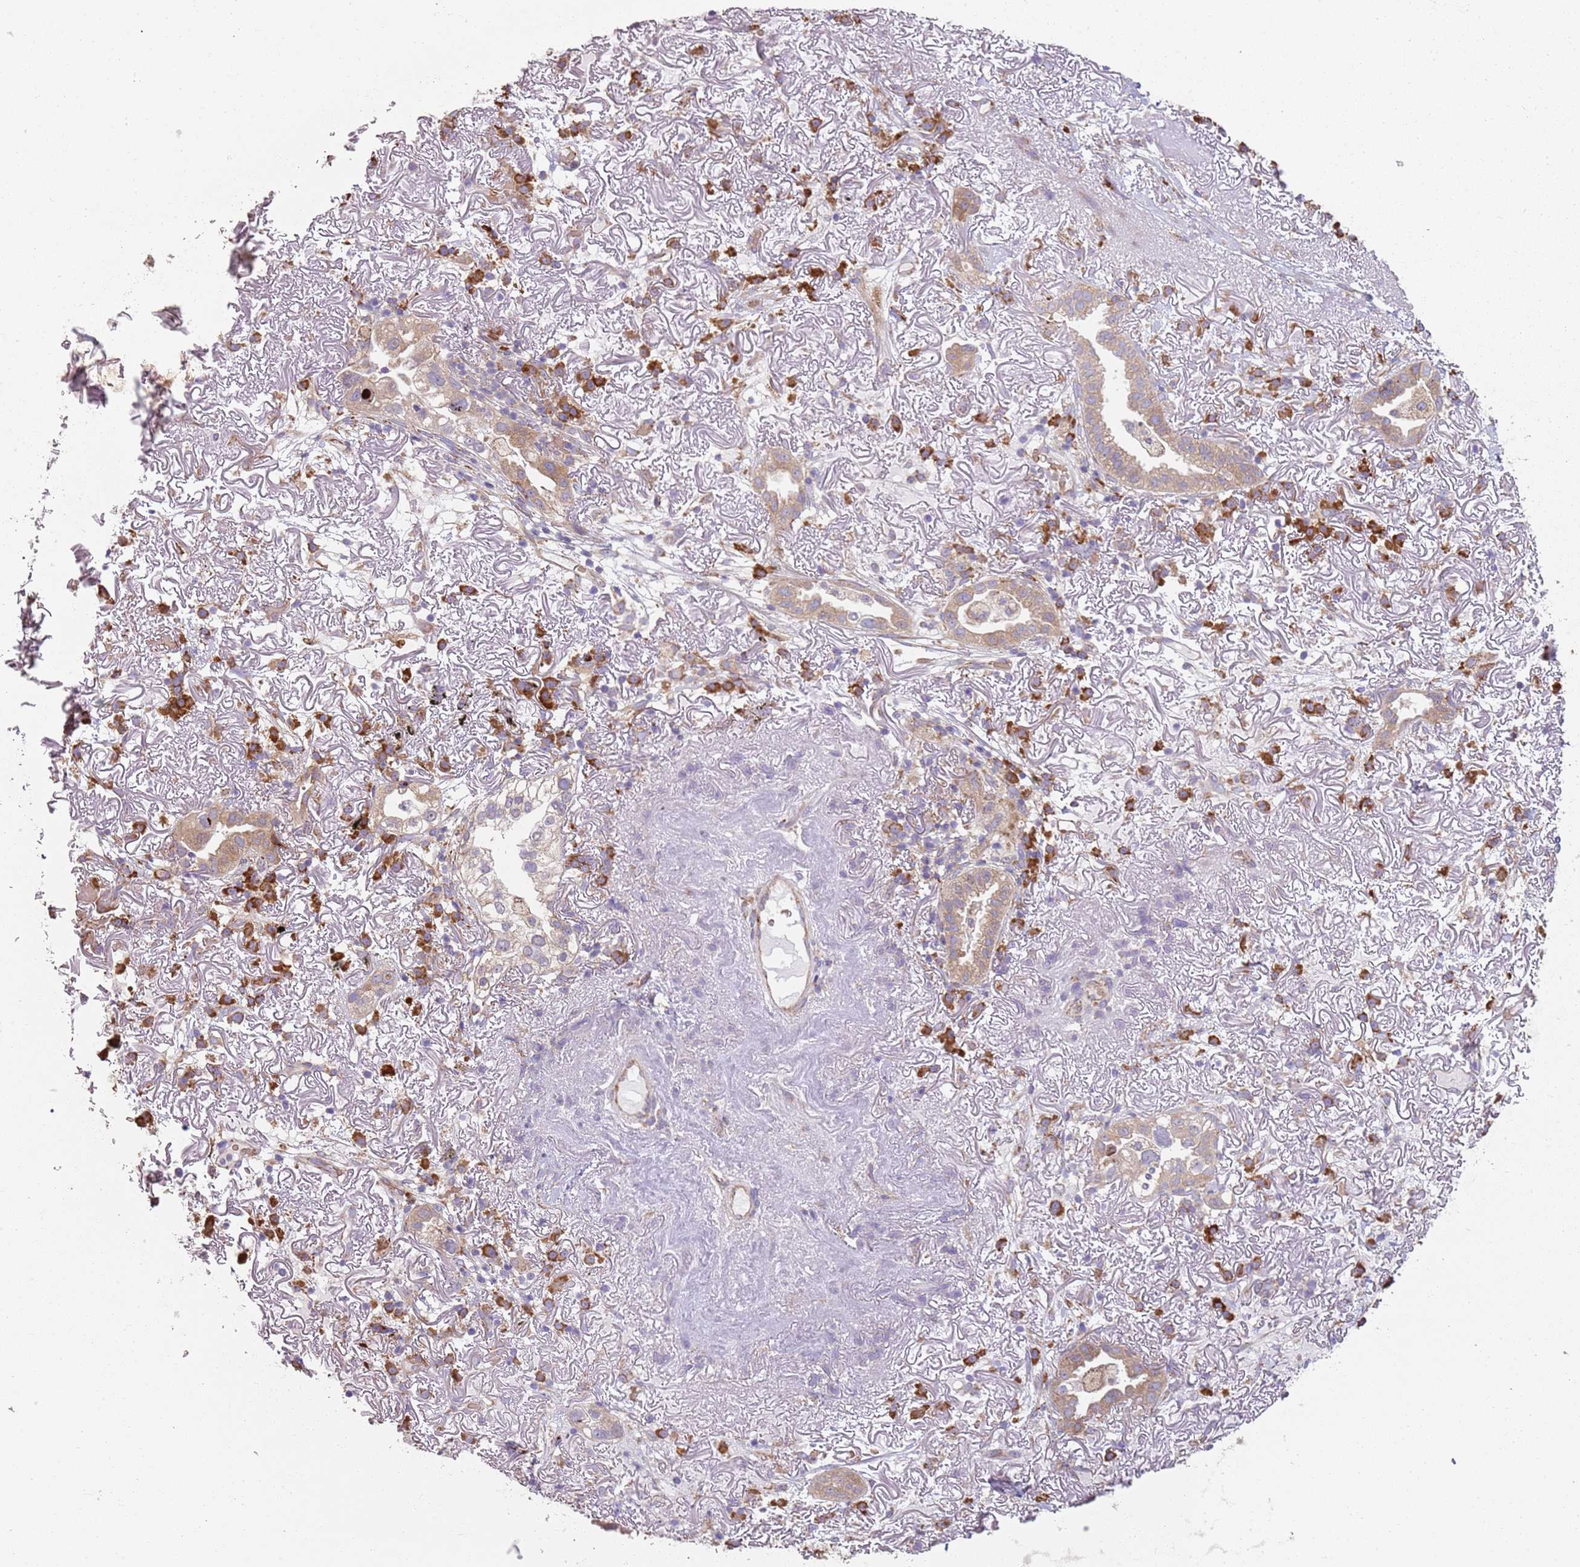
{"staining": {"intensity": "weak", "quantity": "25%-75%", "location": "cytoplasmic/membranous"}, "tissue": "lung cancer", "cell_type": "Tumor cells", "image_type": "cancer", "snomed": [{"axis": "morphology", "description": "Adenocarcinoma, NOS"}, {"axis": "topography", "description": "Lung"}], "caption": "Protein expression analysis of lung cancer (adenocarcinoma) reveals weak cytoplasmic/membranous staining in about 25%-75% of tumor cells. The protein is stained brown, and the nuclei are stained in blue (DAB IHC with brightfield microscopy, high magnification).", "gene": "SPATA2", "patient": {"sex": "female", "age": 69}}